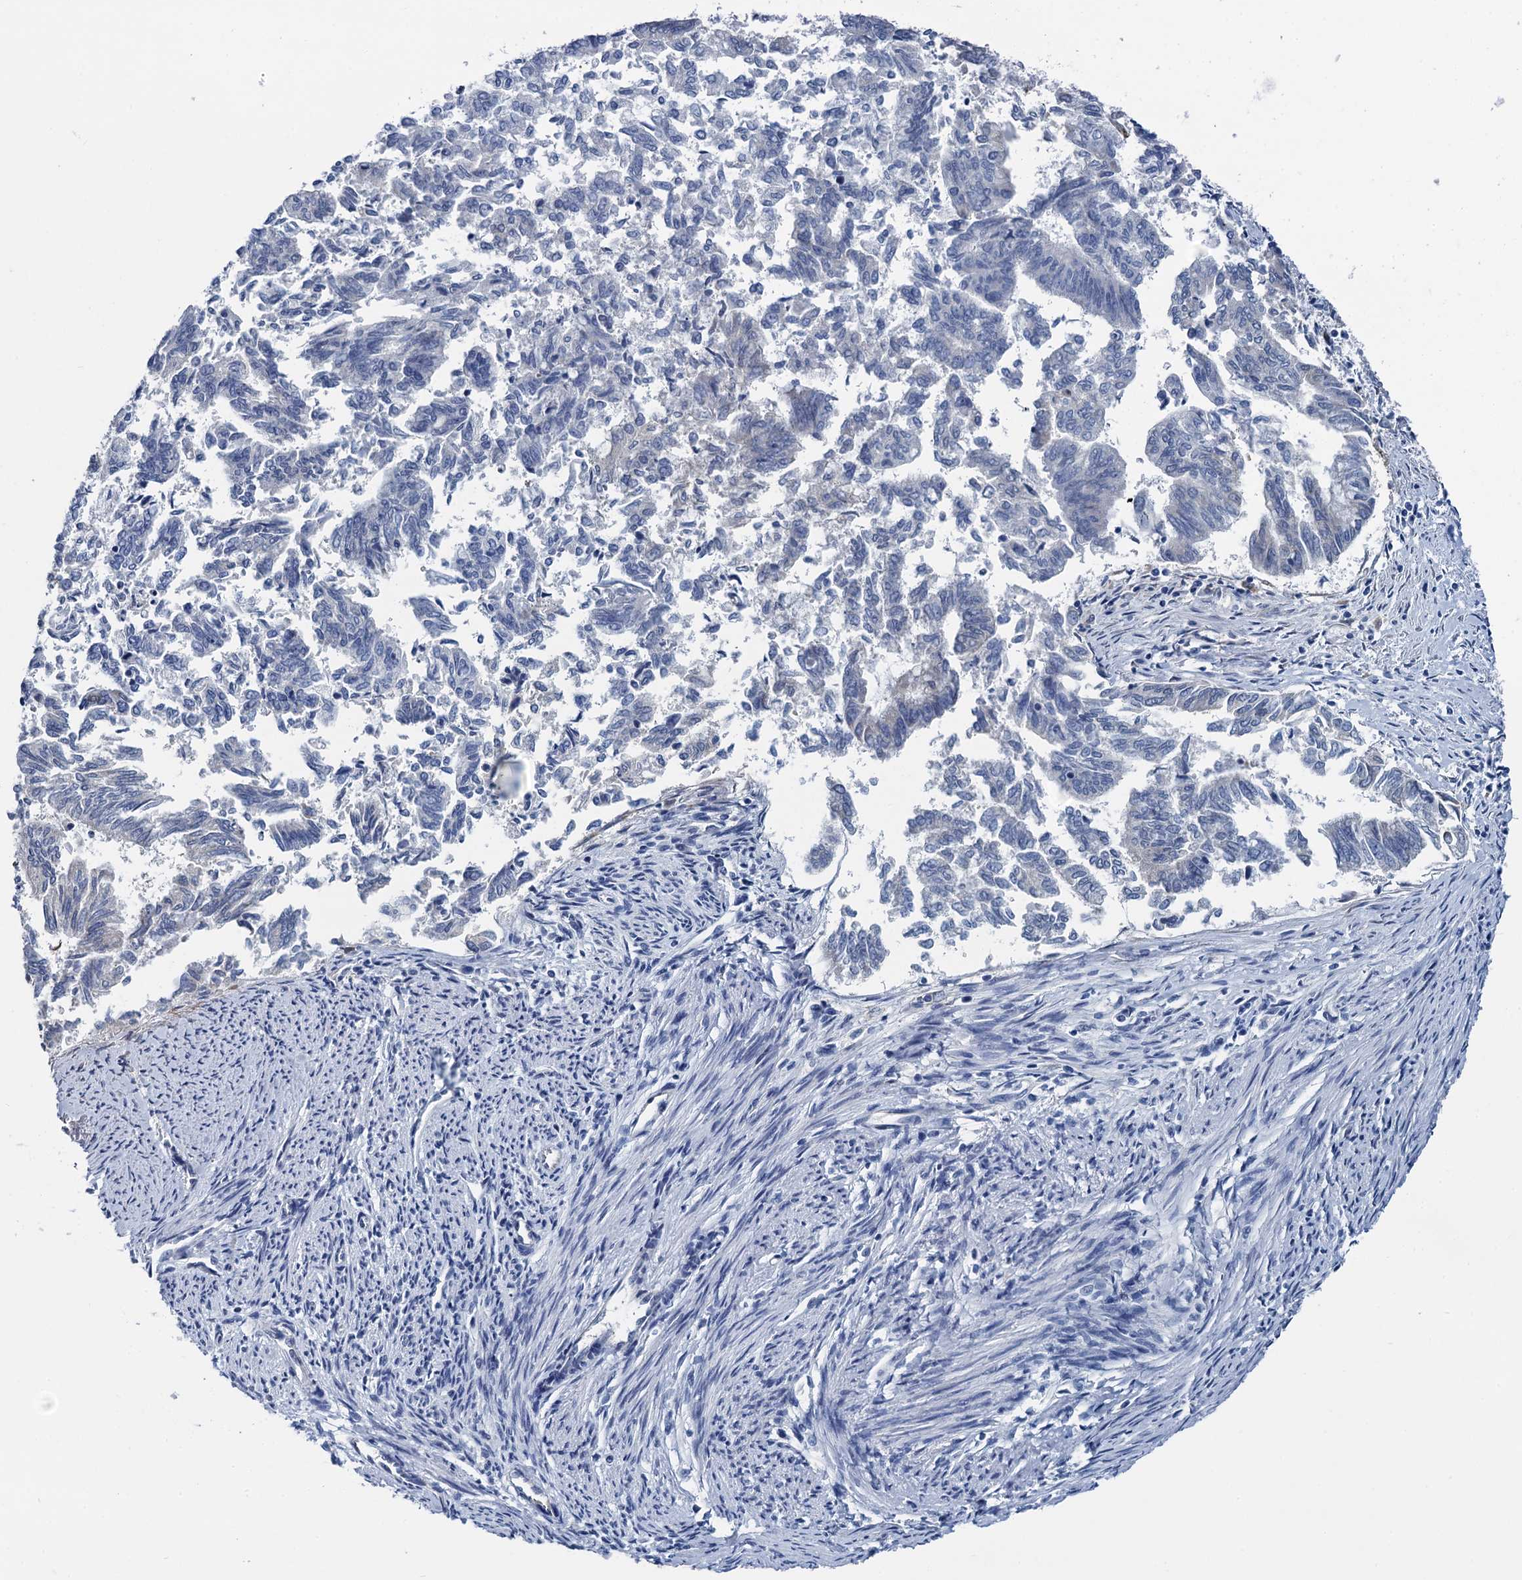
{"staining": {"intensity": "negative", "quantity": "none", "location": "none"}, "tissue": "endometrial cancer", "cell_type": "Tumor cells", "image_type": "cancer", "snomed": [{"axis": "morphology", "description": "Adenocarcinoma, NOS"}, {"axis": "topography", "description": "Endometrium"}], "caption": "An immunohistochemistry micrograph of endometrial cancer is shown. There is no staining in tumor cells of endometrial cancer.", "gene": "MIOX", "patient": {"sex": "female", "age": 79}}